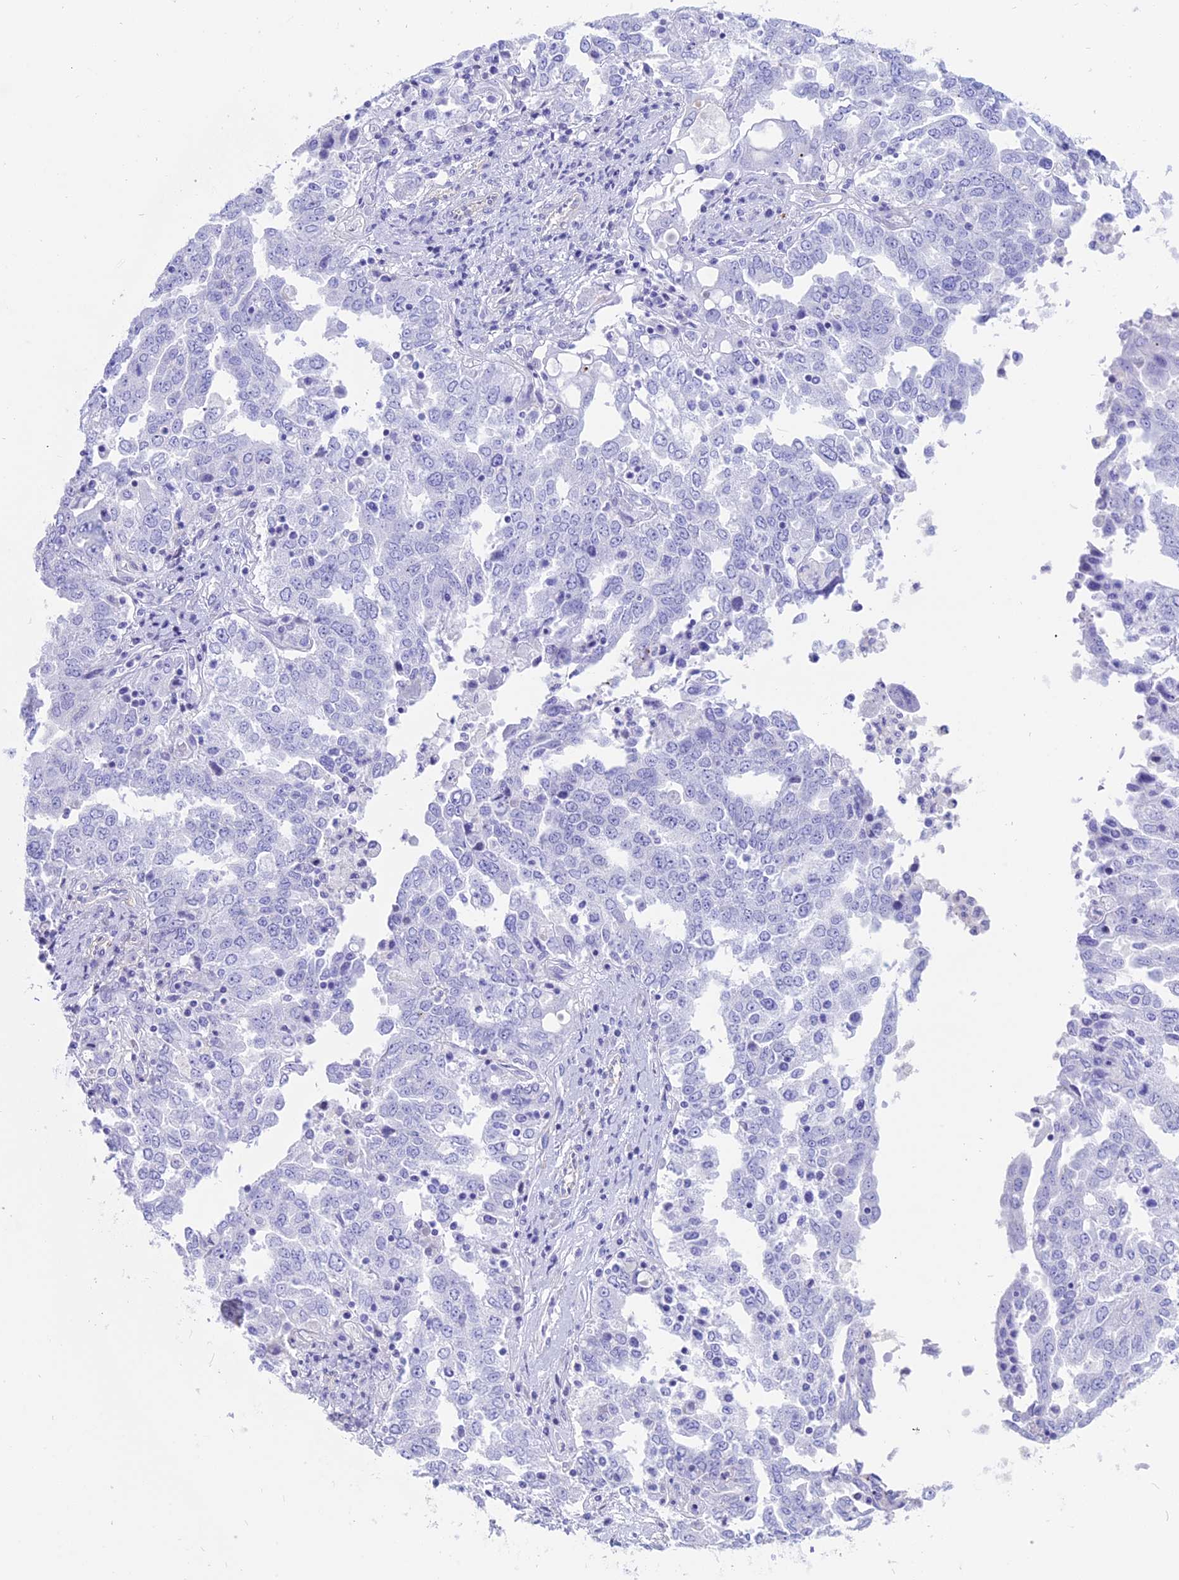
{"staining": {"intensity": "negative", "quantity": "none", "location": "none"}, "tissue": "ovarian cancer", "cell_type": "Tumor cells", "image_type": "cancer", "snomed": [{"axis": "morphology", "description": "Carcinoma, endometroid"}, {"axis": "topography", "description": "Ovary"}], "caption": "High power microscopy micrograph of an IHC photomicrograph of endometroid carcinoma (ovarian), revealing no significant expression in tumor cells.", "gene": "OR2AE1", "patient": {"sex": "female", "age": 62}}